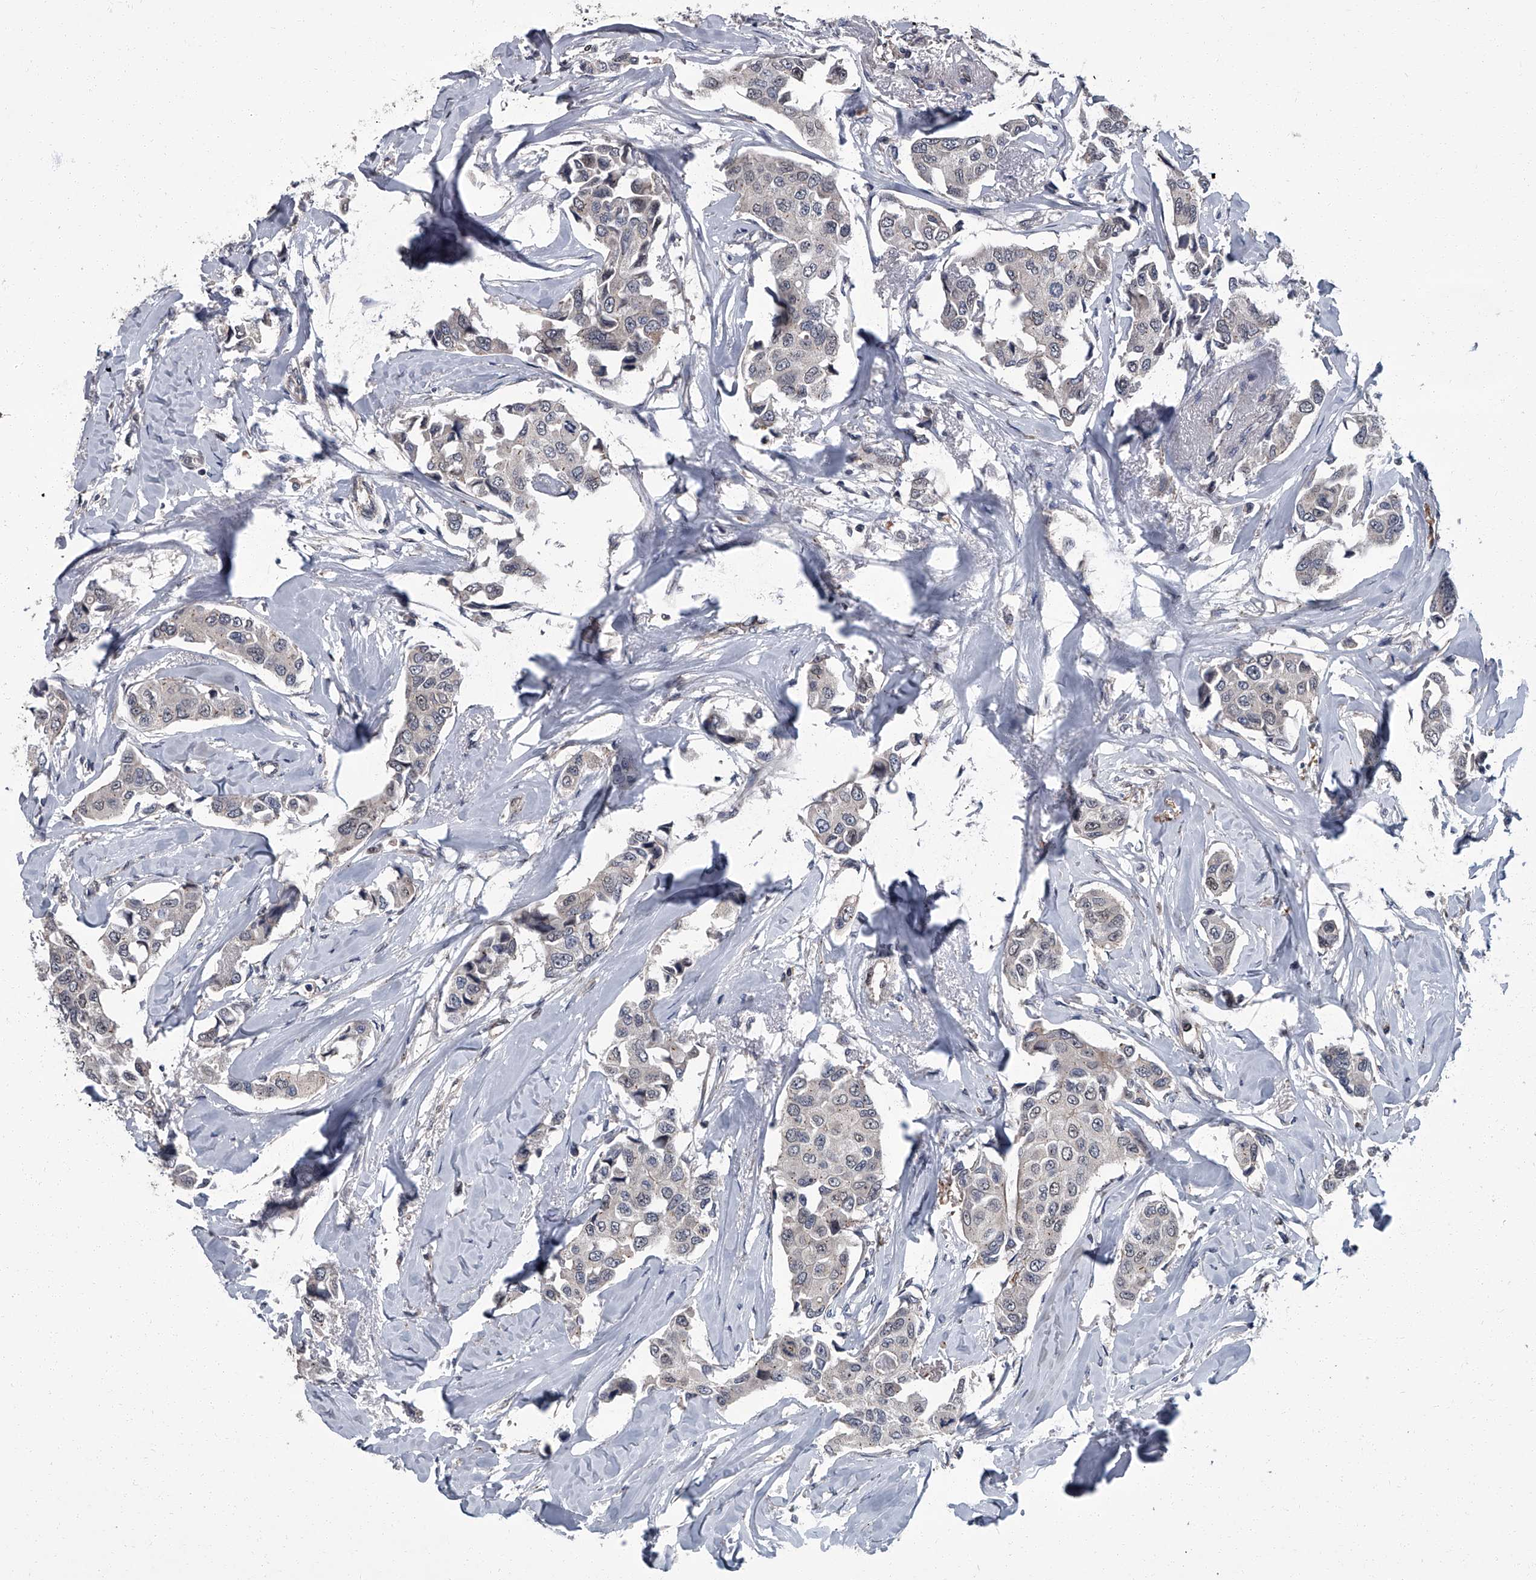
{"staining": {"intensity": "negative", "quantity": "none", "location": "none"}, "tissue": "breast cancer", "cell_type": "Tumor cells", "image_type": "cancer", "snomed": [{"axis": "morphology", "description": "Duct carcinoma"}, {"axis": "topography", "description": "Breast"}], "caption": "Breast invasive ductal carcinoma was stained to show a protein in brown. There is no significant staining in tumor cells.", "gene": "ZNF274", "patient": {"sex": "female", "age": 80}}